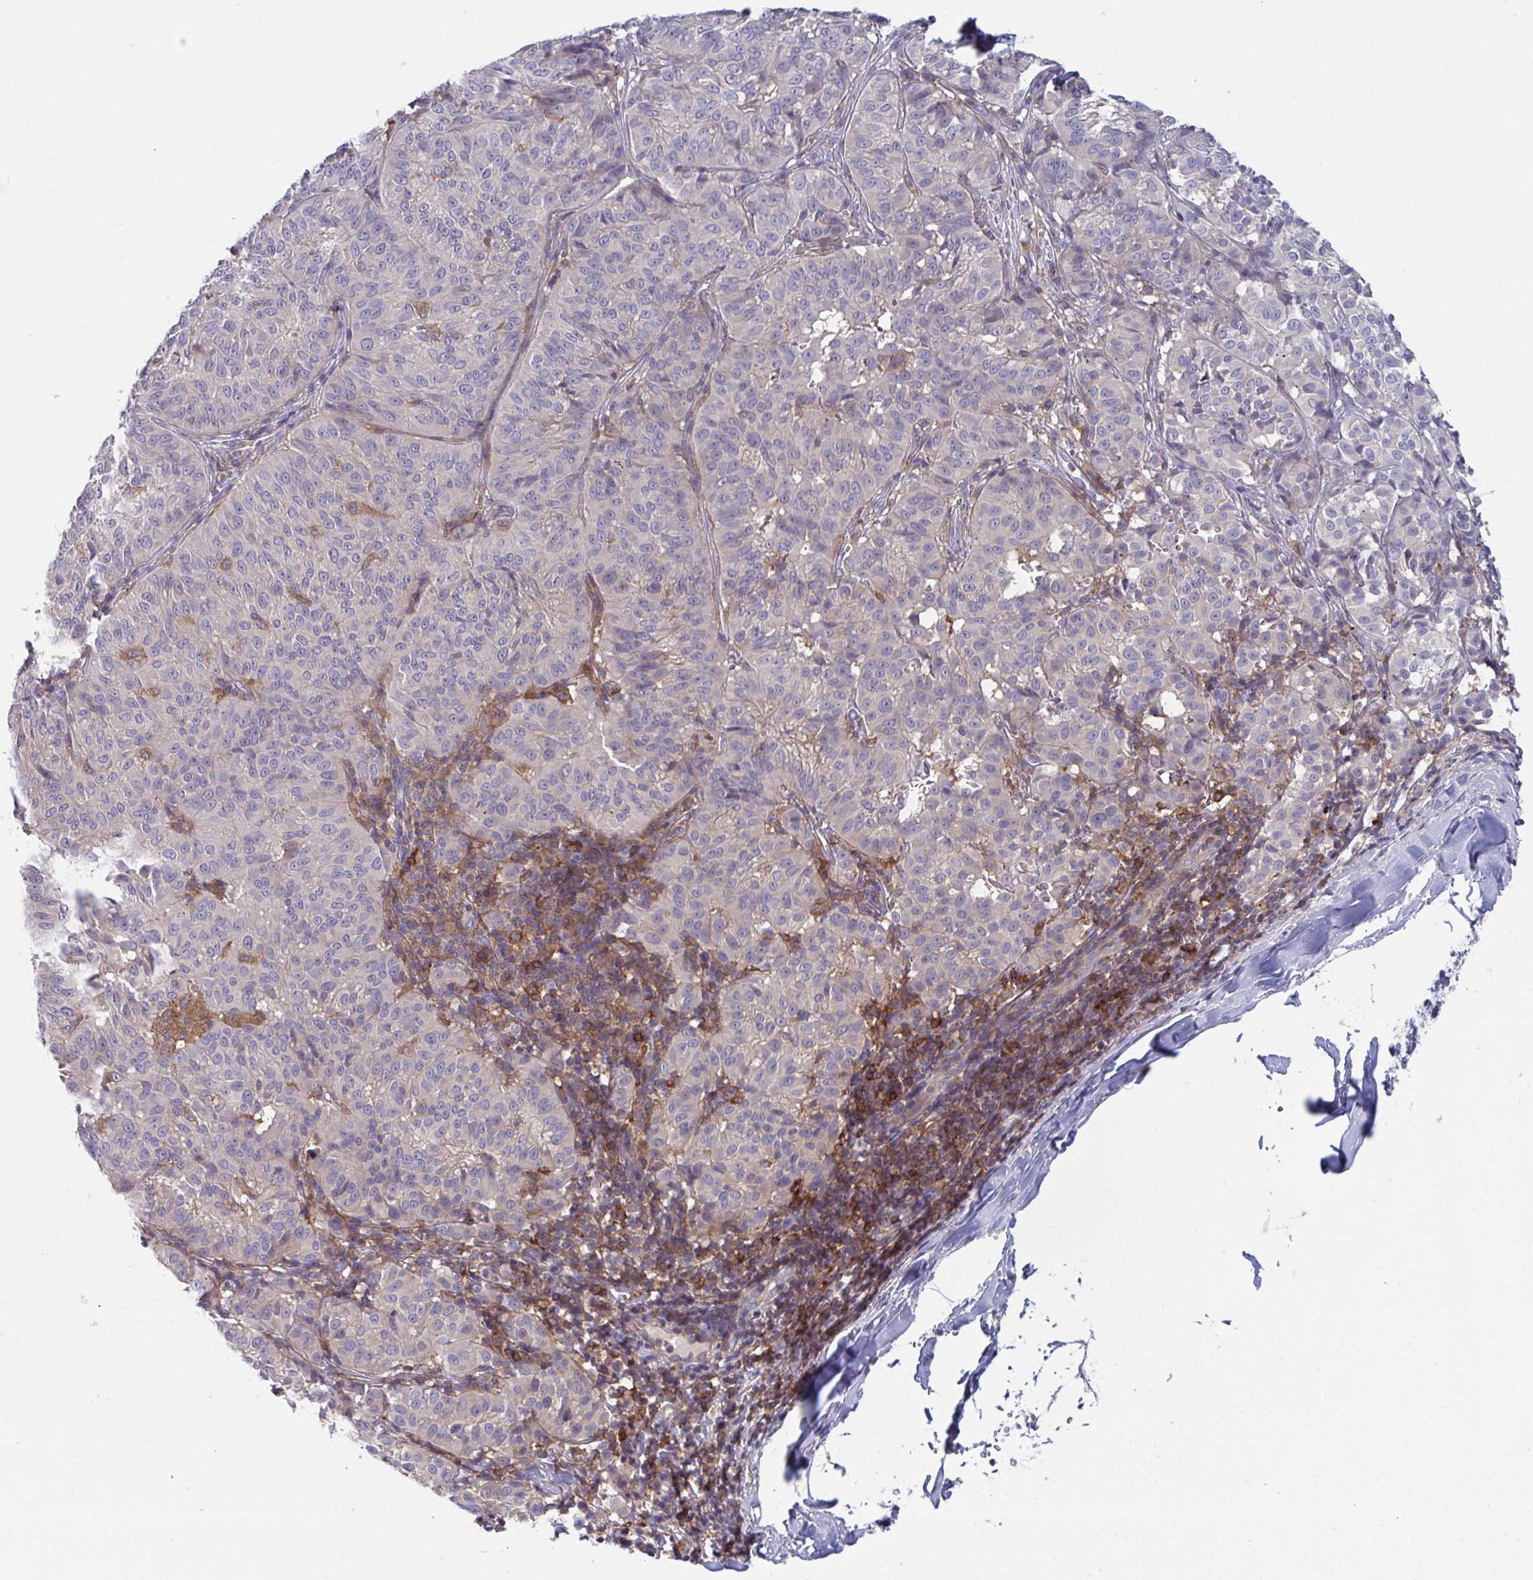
{"staining": {"intensity": "negative", "quantity": "none", "location": "none"}, "tissue": "melanoma", "cell_type": "Tumor cells", "image_type": "cancer", "snomed": [{"axis": "morphology", "description": "Malignant melanoma, NOS"}, {"axis": "topography", "description": "Skin"}], "caption": "Image shows no significant protein positivity in tumor cells of melanoma.", "gene": "DISP2", "patient": {"sex": "female", "age": 72}}